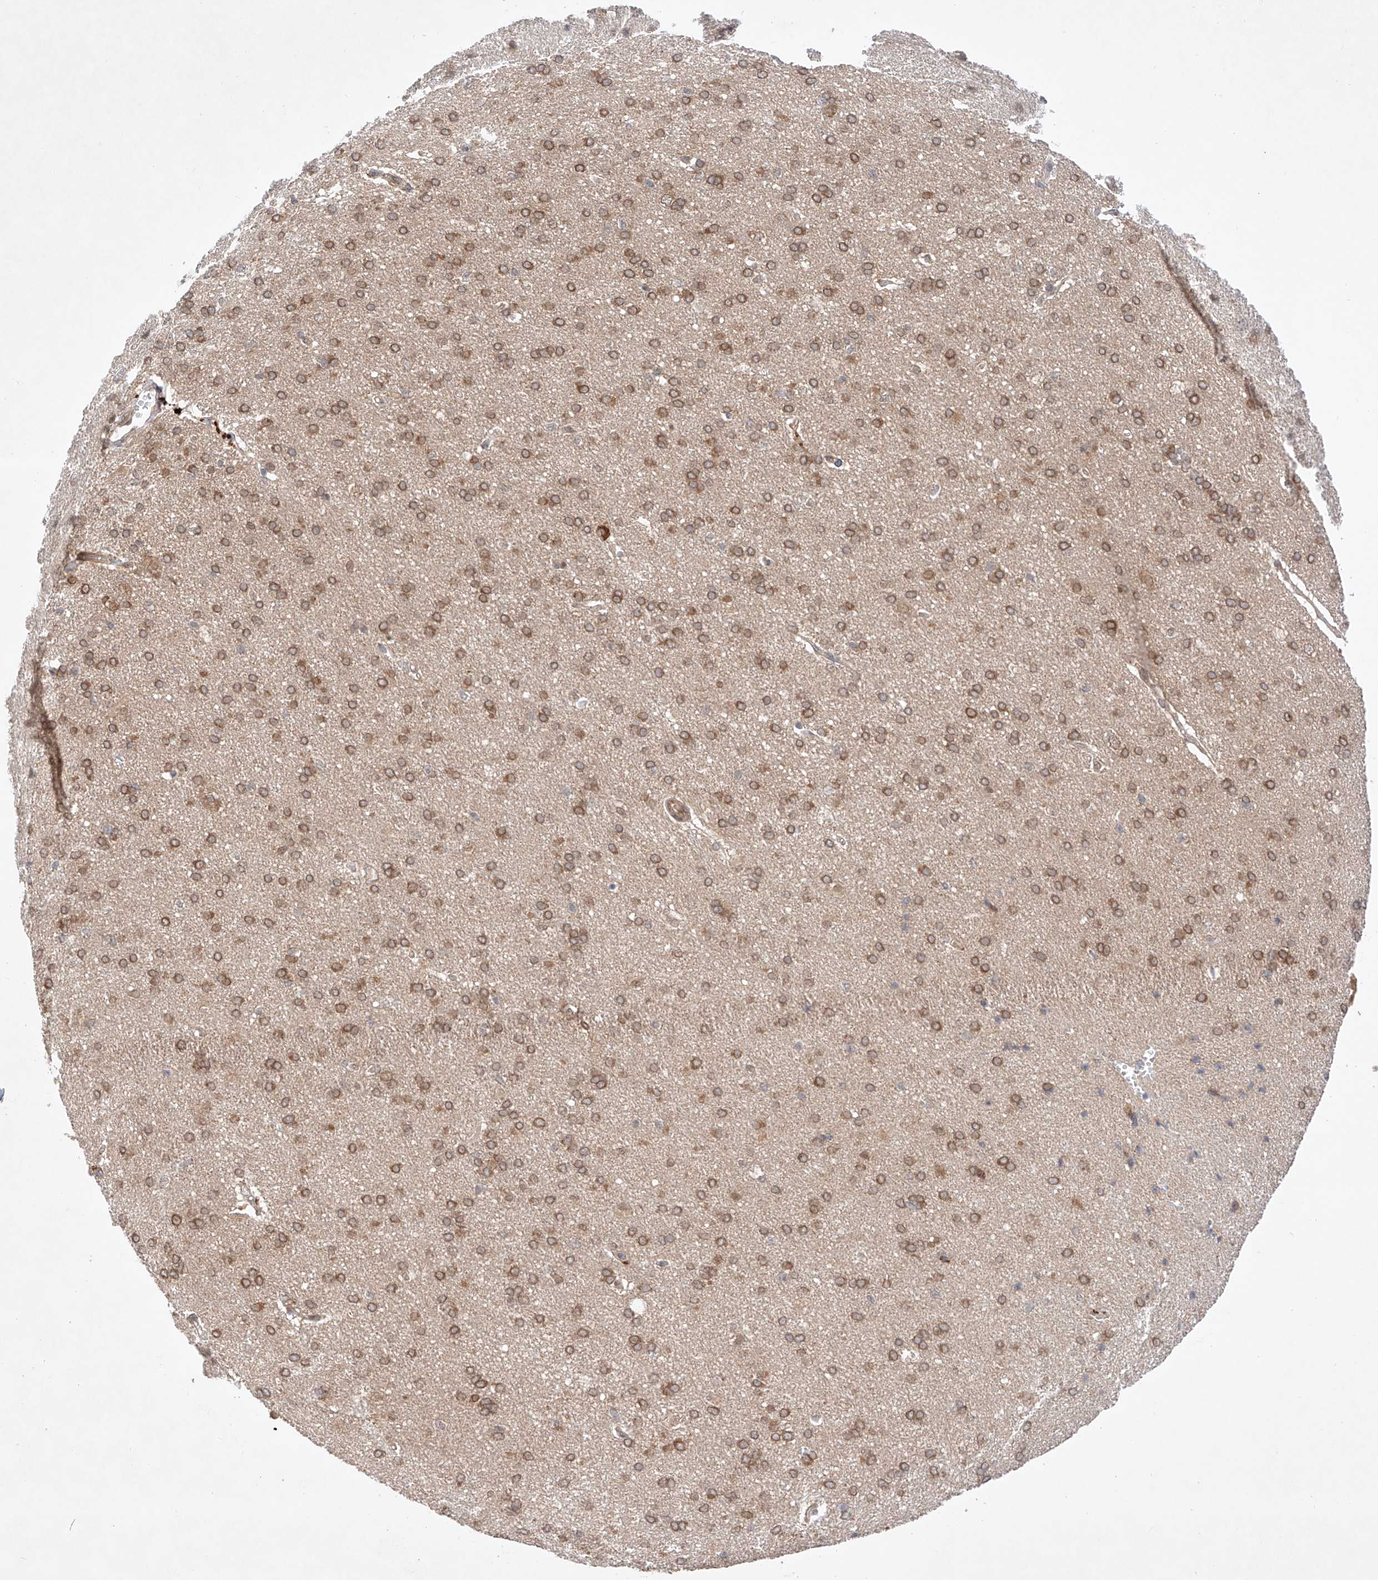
{"staining": {"intensity": "moderate", "quantity": ">75%", "location": "cytoplasmic/membranous"}, "tissue": "cerebral cortex", "cell_type": "Endothelial cells", "image_type": "normal", "snomed": [{"axis": "morphology", "description": "Normal tissue, NOS"}, {"axis": "topography", "description": "Cerebral cortex"}], "caption": "Protein staining of benign cerebral cortex exhibits moderate cytoplasmic/membranous expression in about >75% of endothelial cells. The protein of interest is shown in brown color, while the nuclei are stained blue.", "gene": "ZNF124", "patient": {"sex": "male", "age": 62}}